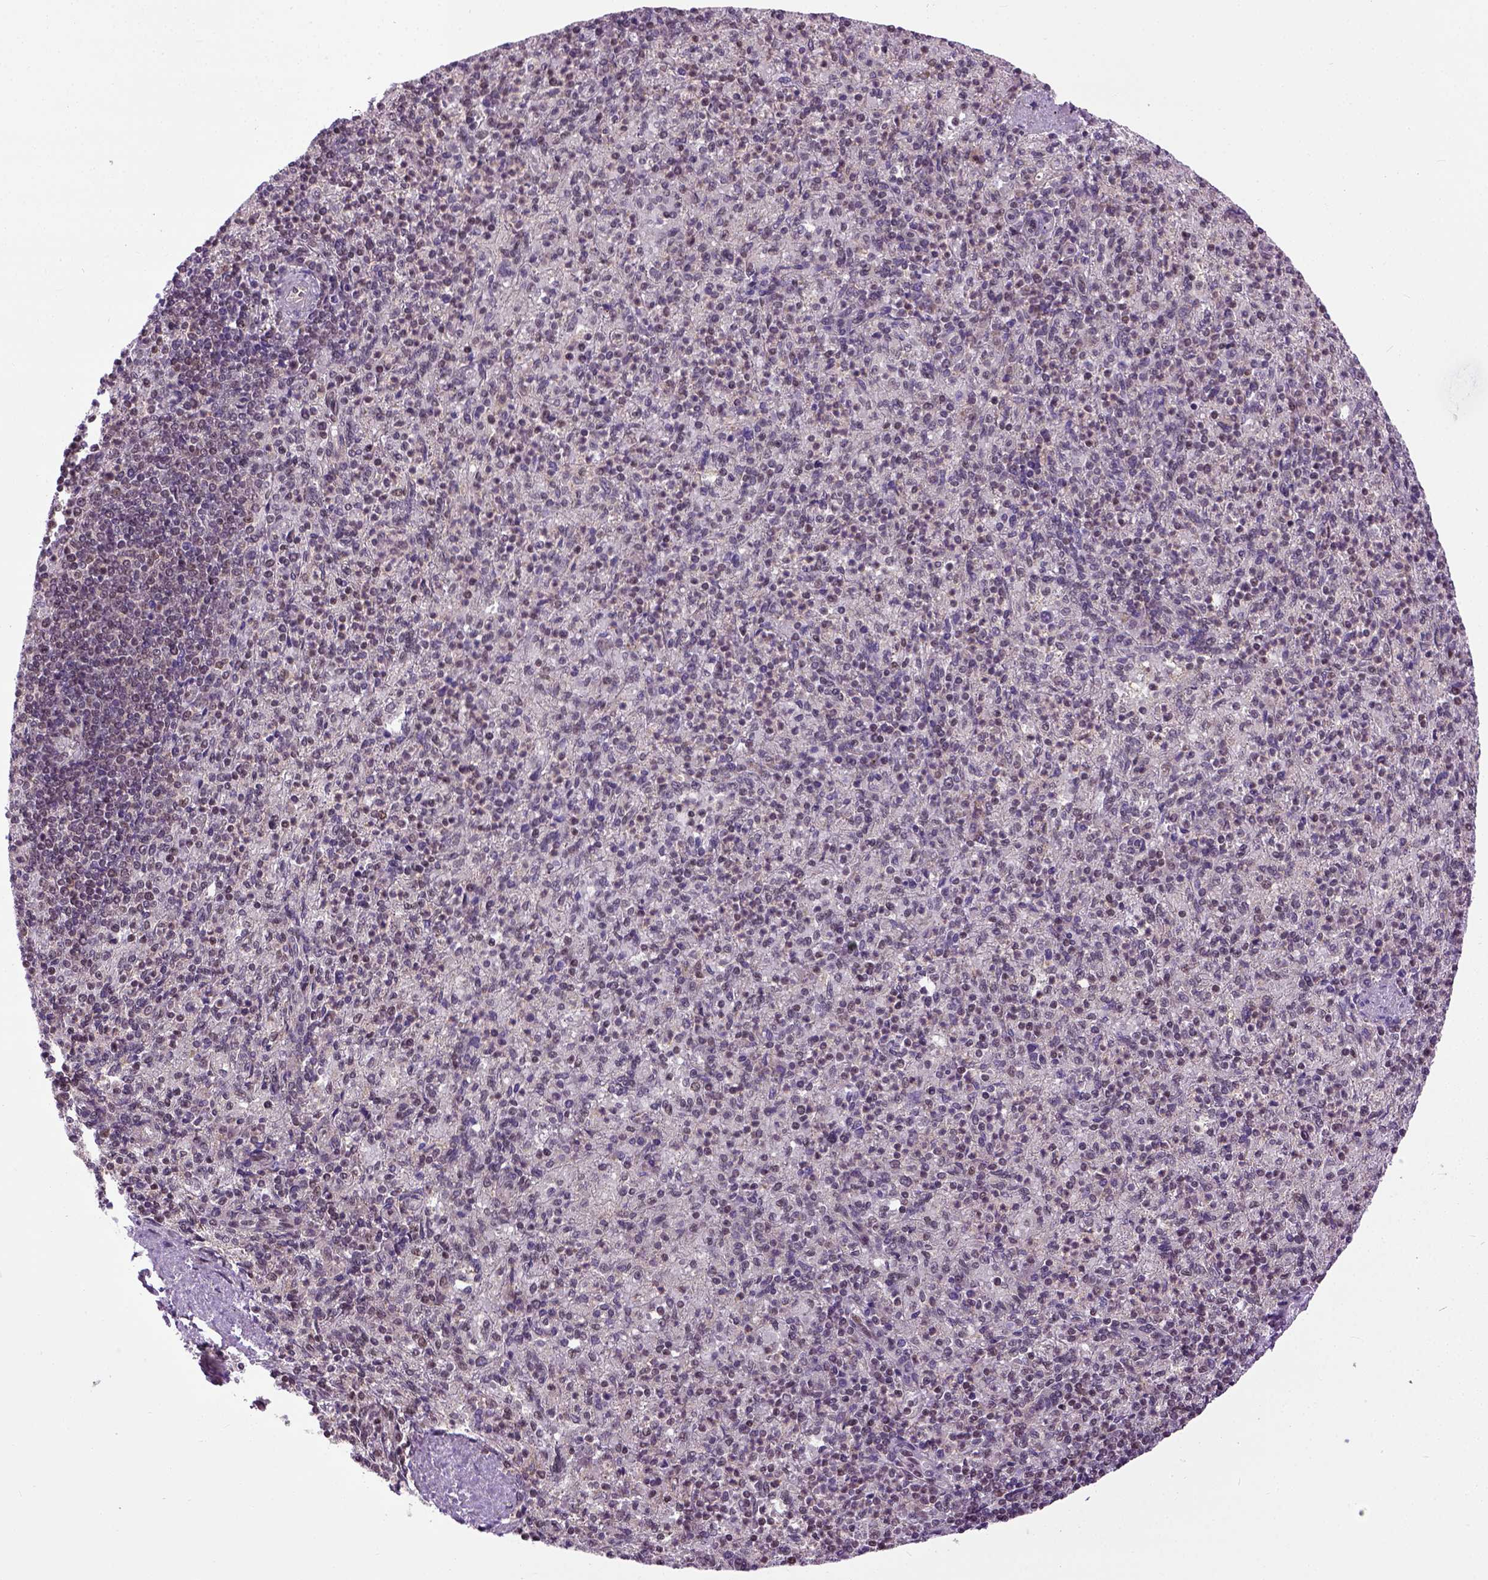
{"staining": {"intensity": "moderate", "quantity": "25%-75%", "location": "nuclear"}, "tissue": "spleen", "cell_type": "Cells in red pulp", "image_type": "normal", "snomed": [{"axis": "morphology", "description": "Normal tissue, NOS"}, {"axis": "topography", "description": "Spleen"}], "caption": "Protein staining by immunohistochemistry (IHC) exhibits moderate nuclear expression in about 25%-75% of cells in red pulp in benign spleen.", "gene": "UBA3", "patient": {"sex": "female", "age": 74}}